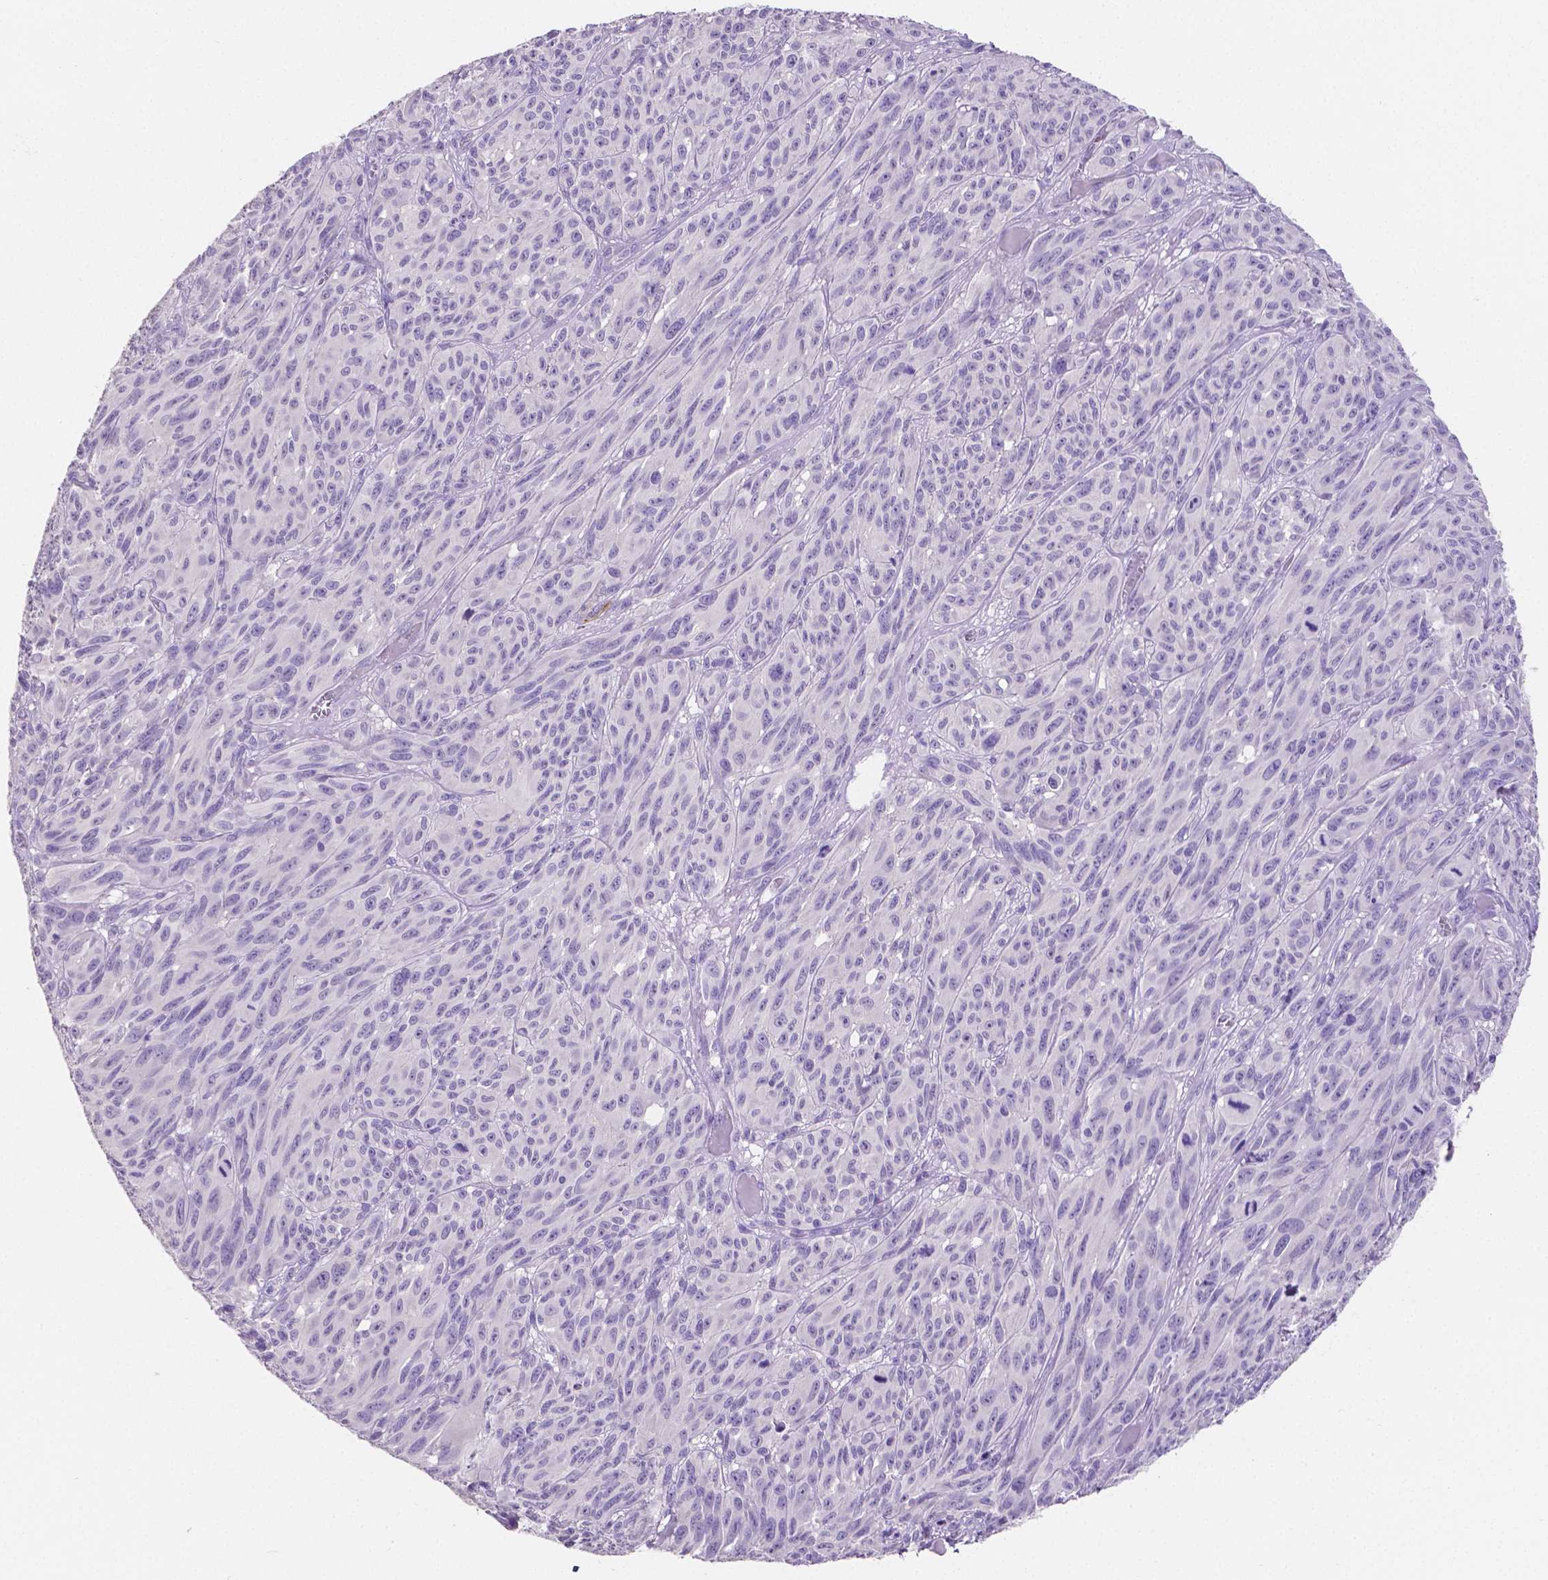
{"staining": {"intensity": "negative", "quantity": "none", "location": "none"}, "tissue": "melanoma", "cell_type": "Tumor cells", "image_type": "cancer", "snomed": [{"axis": "morphology", "description": "Malignant melanoma, NOS"}, {"axis": "topography", "description": "Vulva, labia, clitoris and Bartholin´s gland, NO"}], "caption": "Malignant melanoma stained for a protein using IHC reveals no positivity tumor cells.", "gene": "MMP9", "patient": {"sex": "female", "age": 75}}